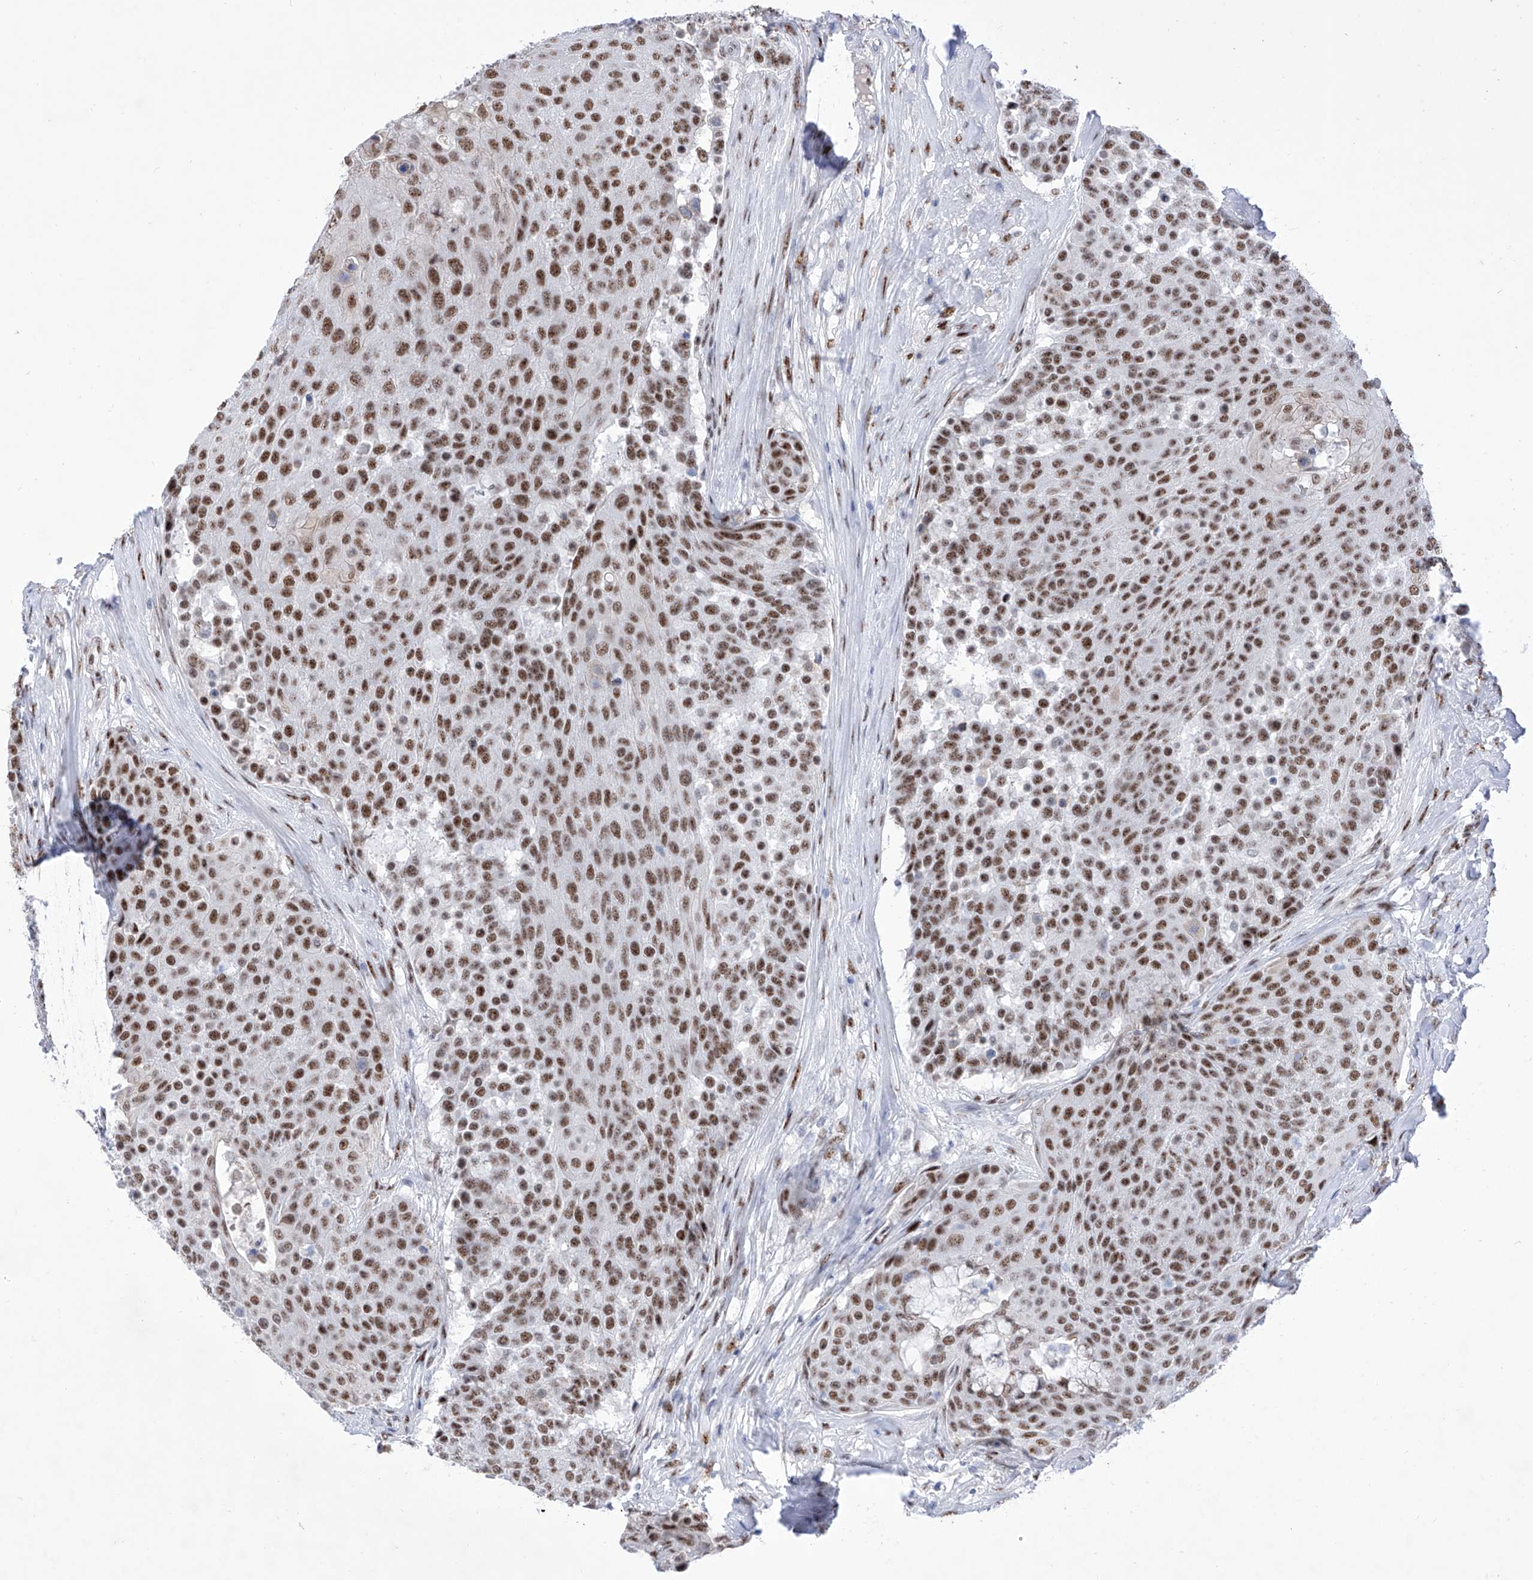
{"staining": {"intensity": "moderate", "quantity": ">75%", "location": "nuclear"}, "tissue": "urothelial cancer", "cell_type": "Tumor cells", "image_type": "cancer", "snomed": [{"axis": "morphology", "description": "Urothelial carcinoma, High grade"}, {"axis": "topography", "description": "Urinary bladder"}], "caption": "This photomicrograph demonstrates urothelial cancer stained with immunohistochemistry to label a protein in brown. The nuclear of tumor cells show moderate positivity for the protein. Nuclei are counter-stained blue.", "gene": "ATN1", "patient": {"sex": "female", "age": 63}}